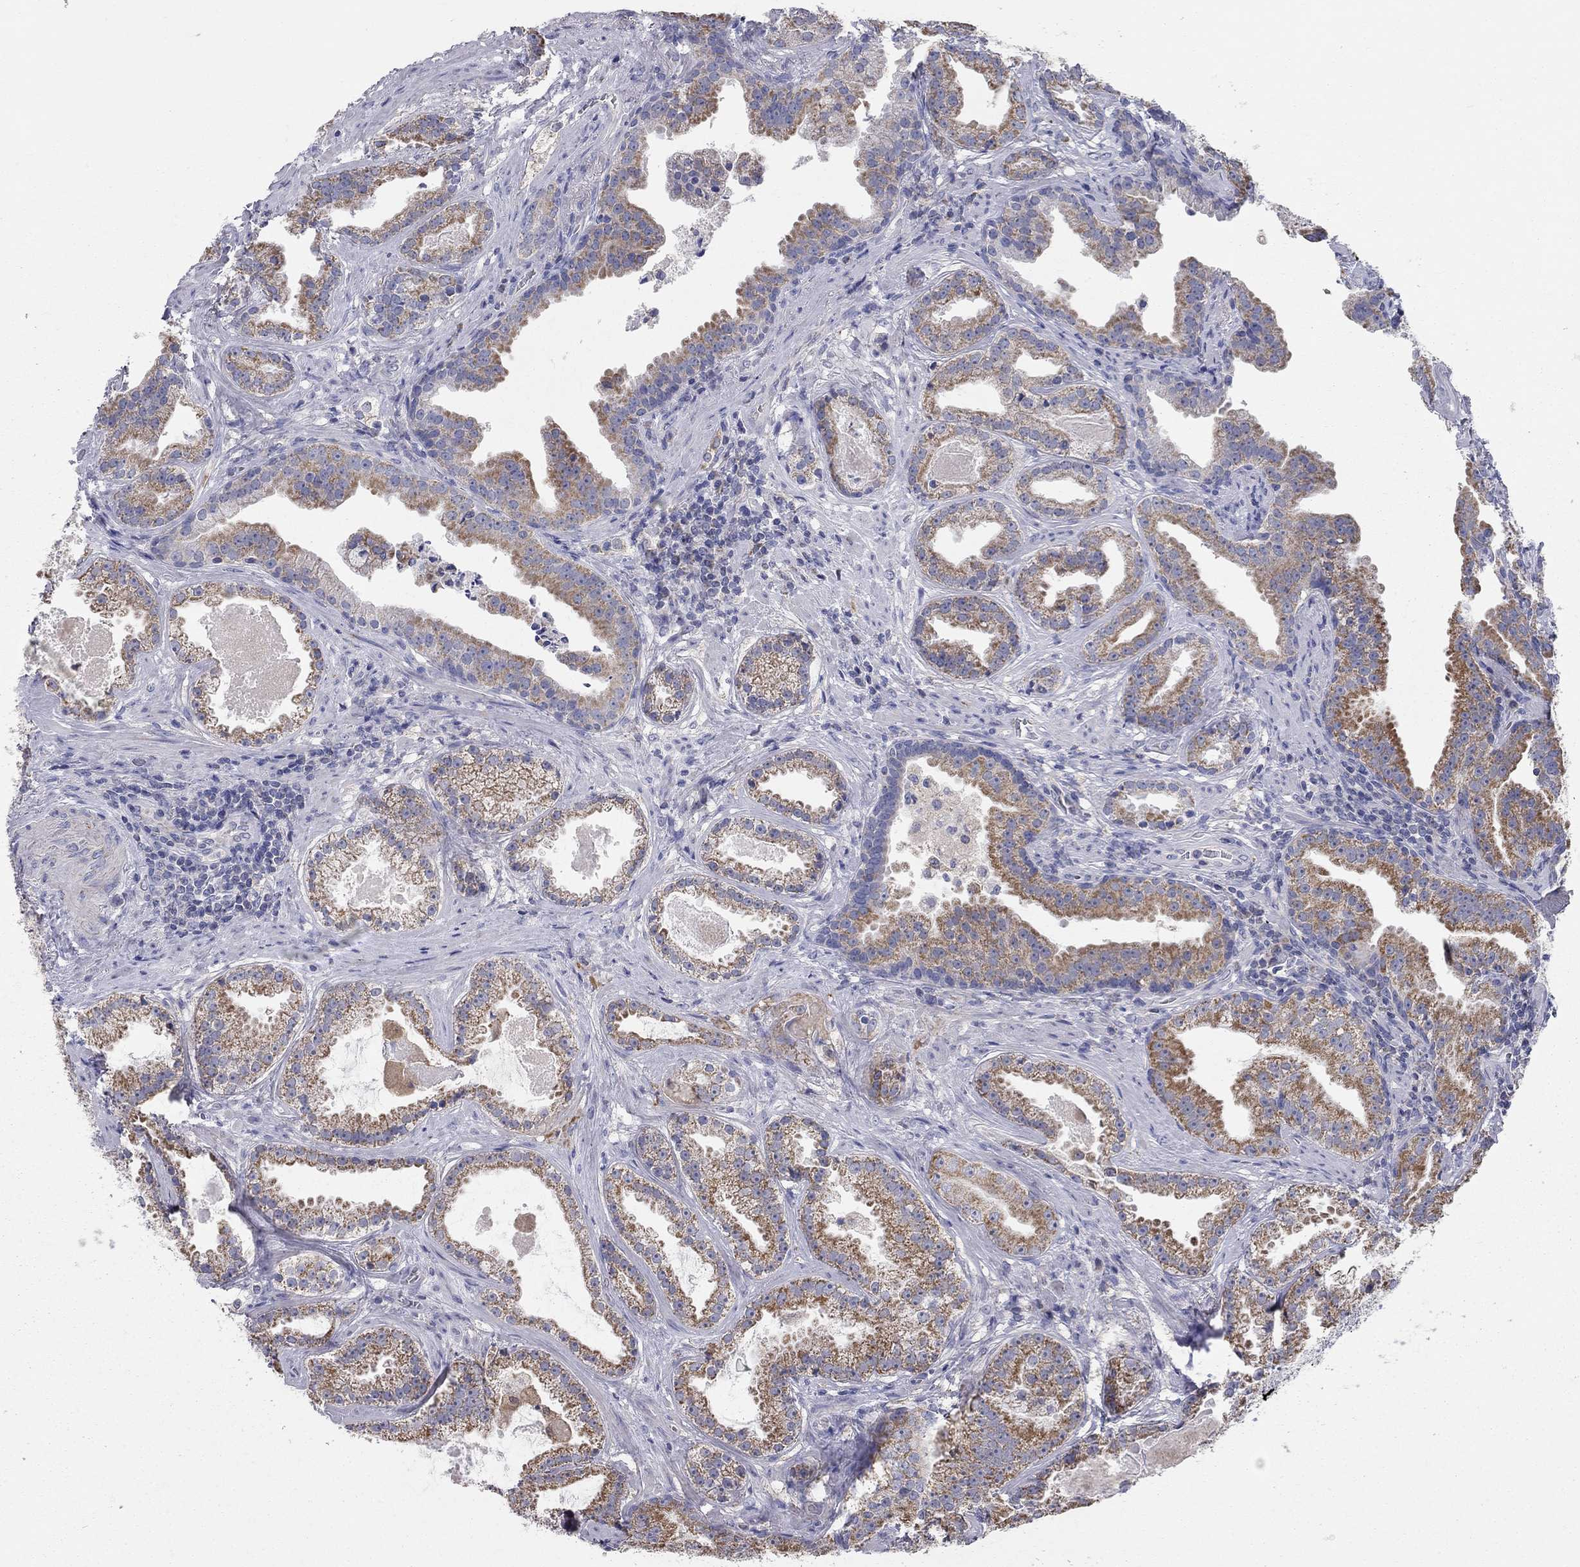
{"staining": {"intensity": "moderate", "quantity": ">75%", "location": "cytoplasmic/membranous"}, "tissue": "prostate cancer", "cell_type": "Tumor cells", "image_type": "cancer", "snomed": [{"axis": "morphology", "description": "Adenocarcinoma, NOS"}, {"axis": "morphology", "description": "Adenocarcinoma, High grade"}, {"axis": "topography", "description": "Prostate"}], "caption": "Immunohistochemical staining of human prostate high-grade adenocarcinoma displays moderate cytoplasmic/membranous protein positivity in approximately >75% of tumor cells. (DAB IHC with brightfield microscopy, high magnification).", "gene": "CFAP161", "patient": {"sex": "male", "age": 64}}